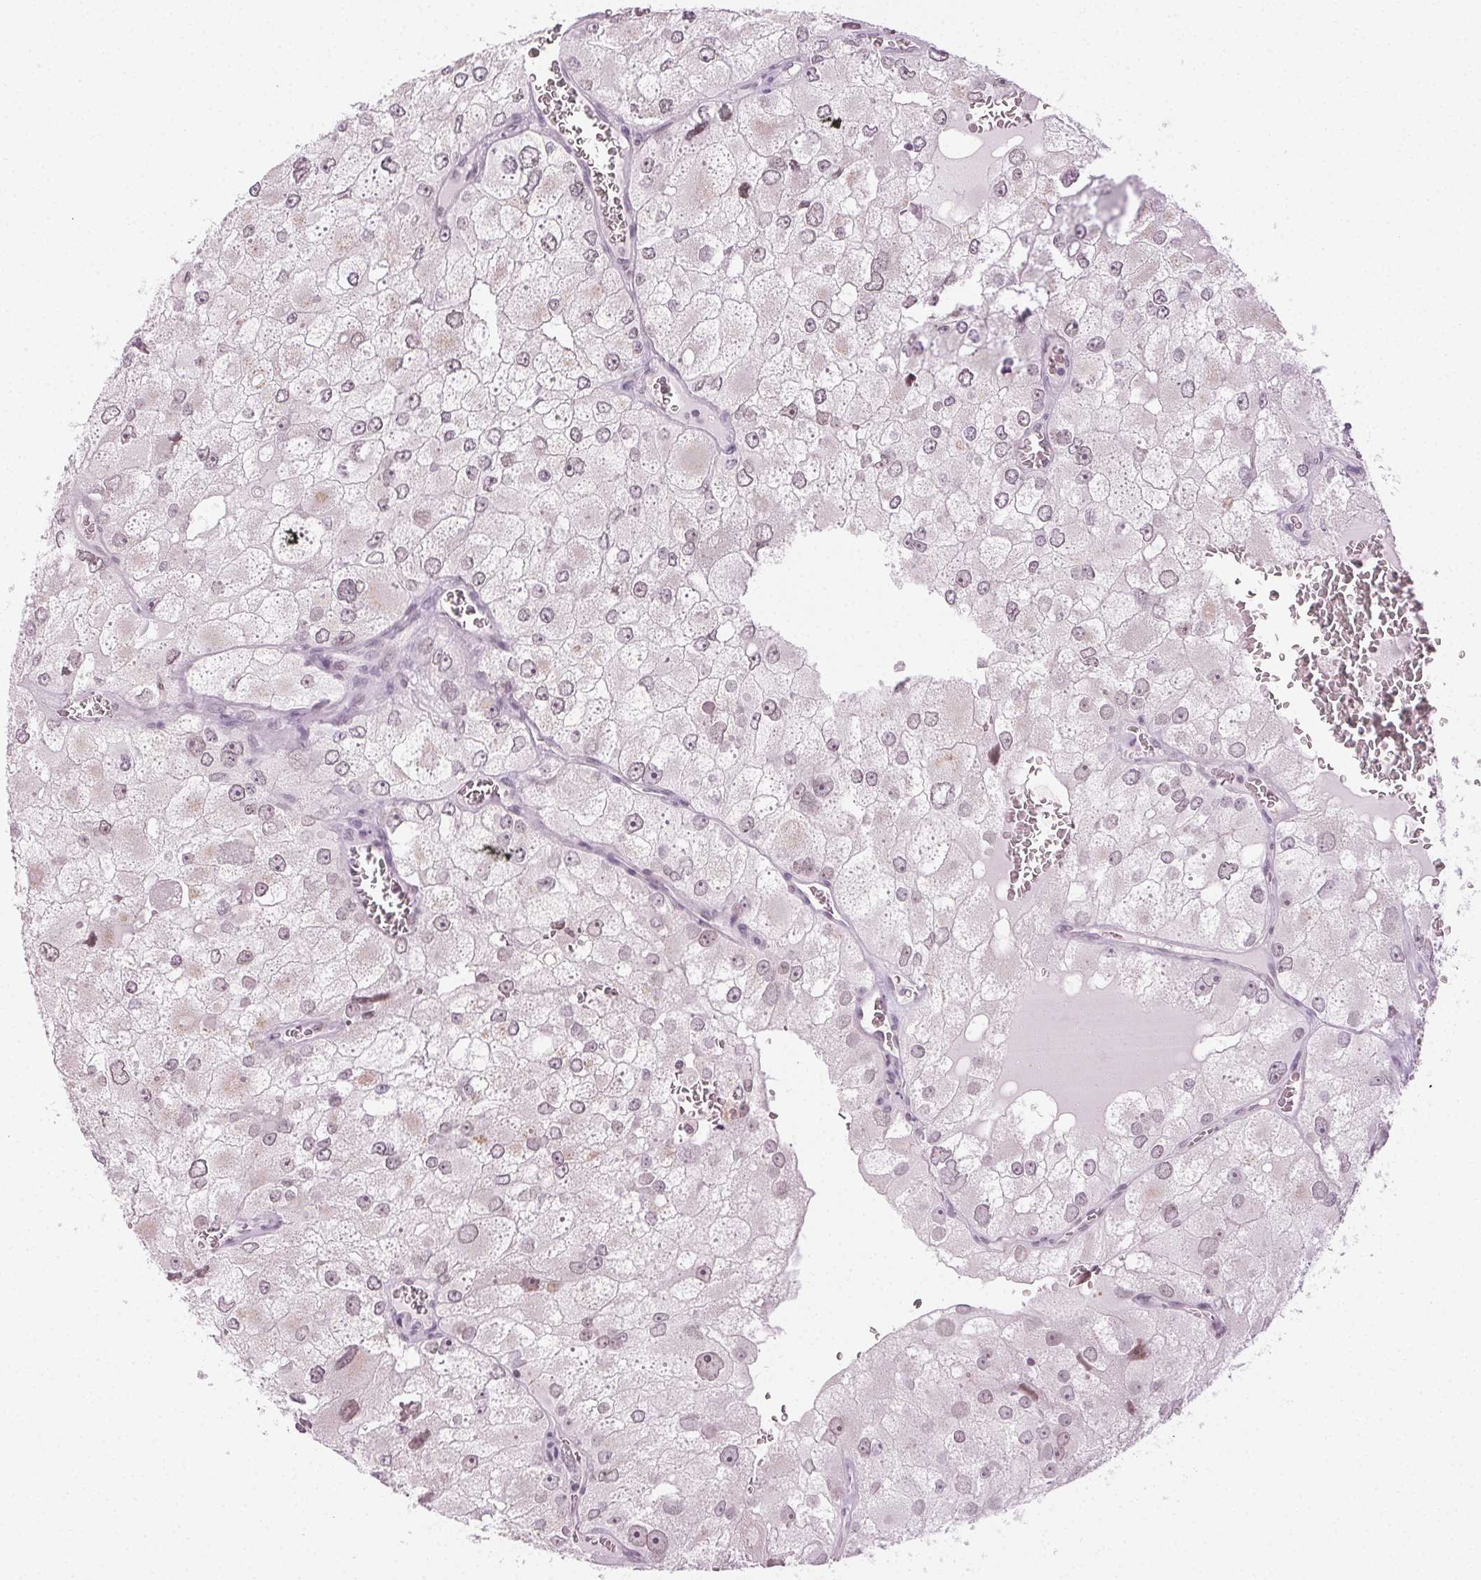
{"staining": {"intensity": "weak", "quantity": "<25%", "location": "nuclear"}, "tissue": "renal cancer", "cell_type": "Tumor cells", "image_type": "cancer", "snomed": [{"axis": "morphology", "description": "Adenocarcinoma, NOS"}, {"axis": "topography", "description": "Kidney"}], "caption": "Immunohistochemistry (IHC) of human renal cancer (adenocarcinoma) shows no staining in tumor cells.", "gene": "AIF1L", "patient": {"sex": "female", "age": 70}}